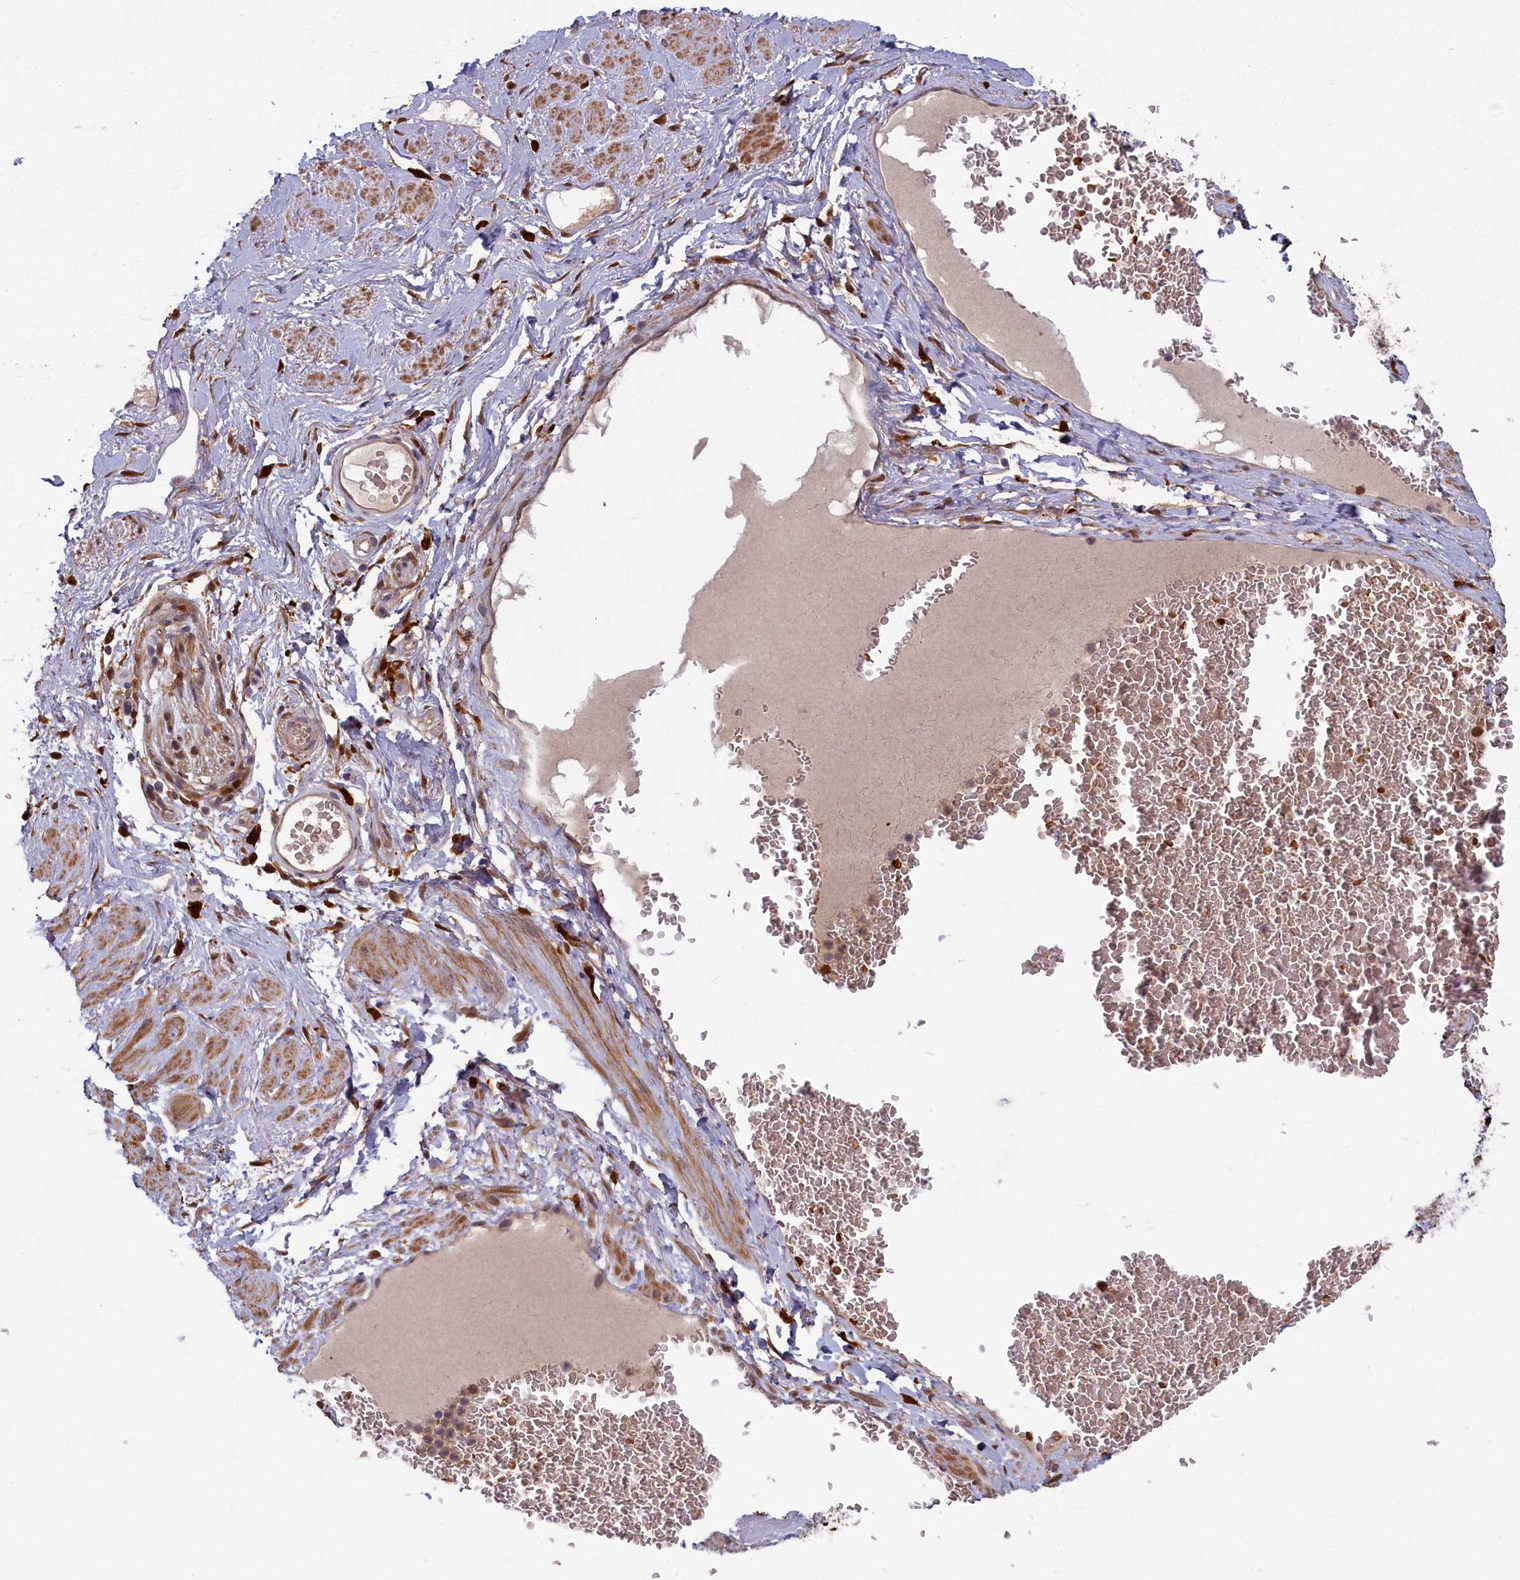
{"staining": {"intensity": "strong", "quantity": ">75%", "location": "cytoplasmic/membranous,nuclear"}, "tissue": "soft tissue", "cell_type": "Fibroblasts", "image_type": "normal", "snomed": [{"axis": "morphology", "description": "Normal tissue, NOS"}, {"axis": "morphology", "description": "Adenocarcinoma, NOS"}, {"axis": "topography", "description": "Rectum"}, {"axis": "topography", "description": "Vagina"}, {"axis": "topography", "description": "Peripheral nerve tissue"}], "caption": "IHC histopathology image of unremarkable soft tissue stained for a protein (brown), which shows high levels of strong cytoplasmic/membranous,nuclear expression in approximately >75% of fibroblasts.", "gene": "BLVRB", "patient": {"sex": "female", "age": 71}}